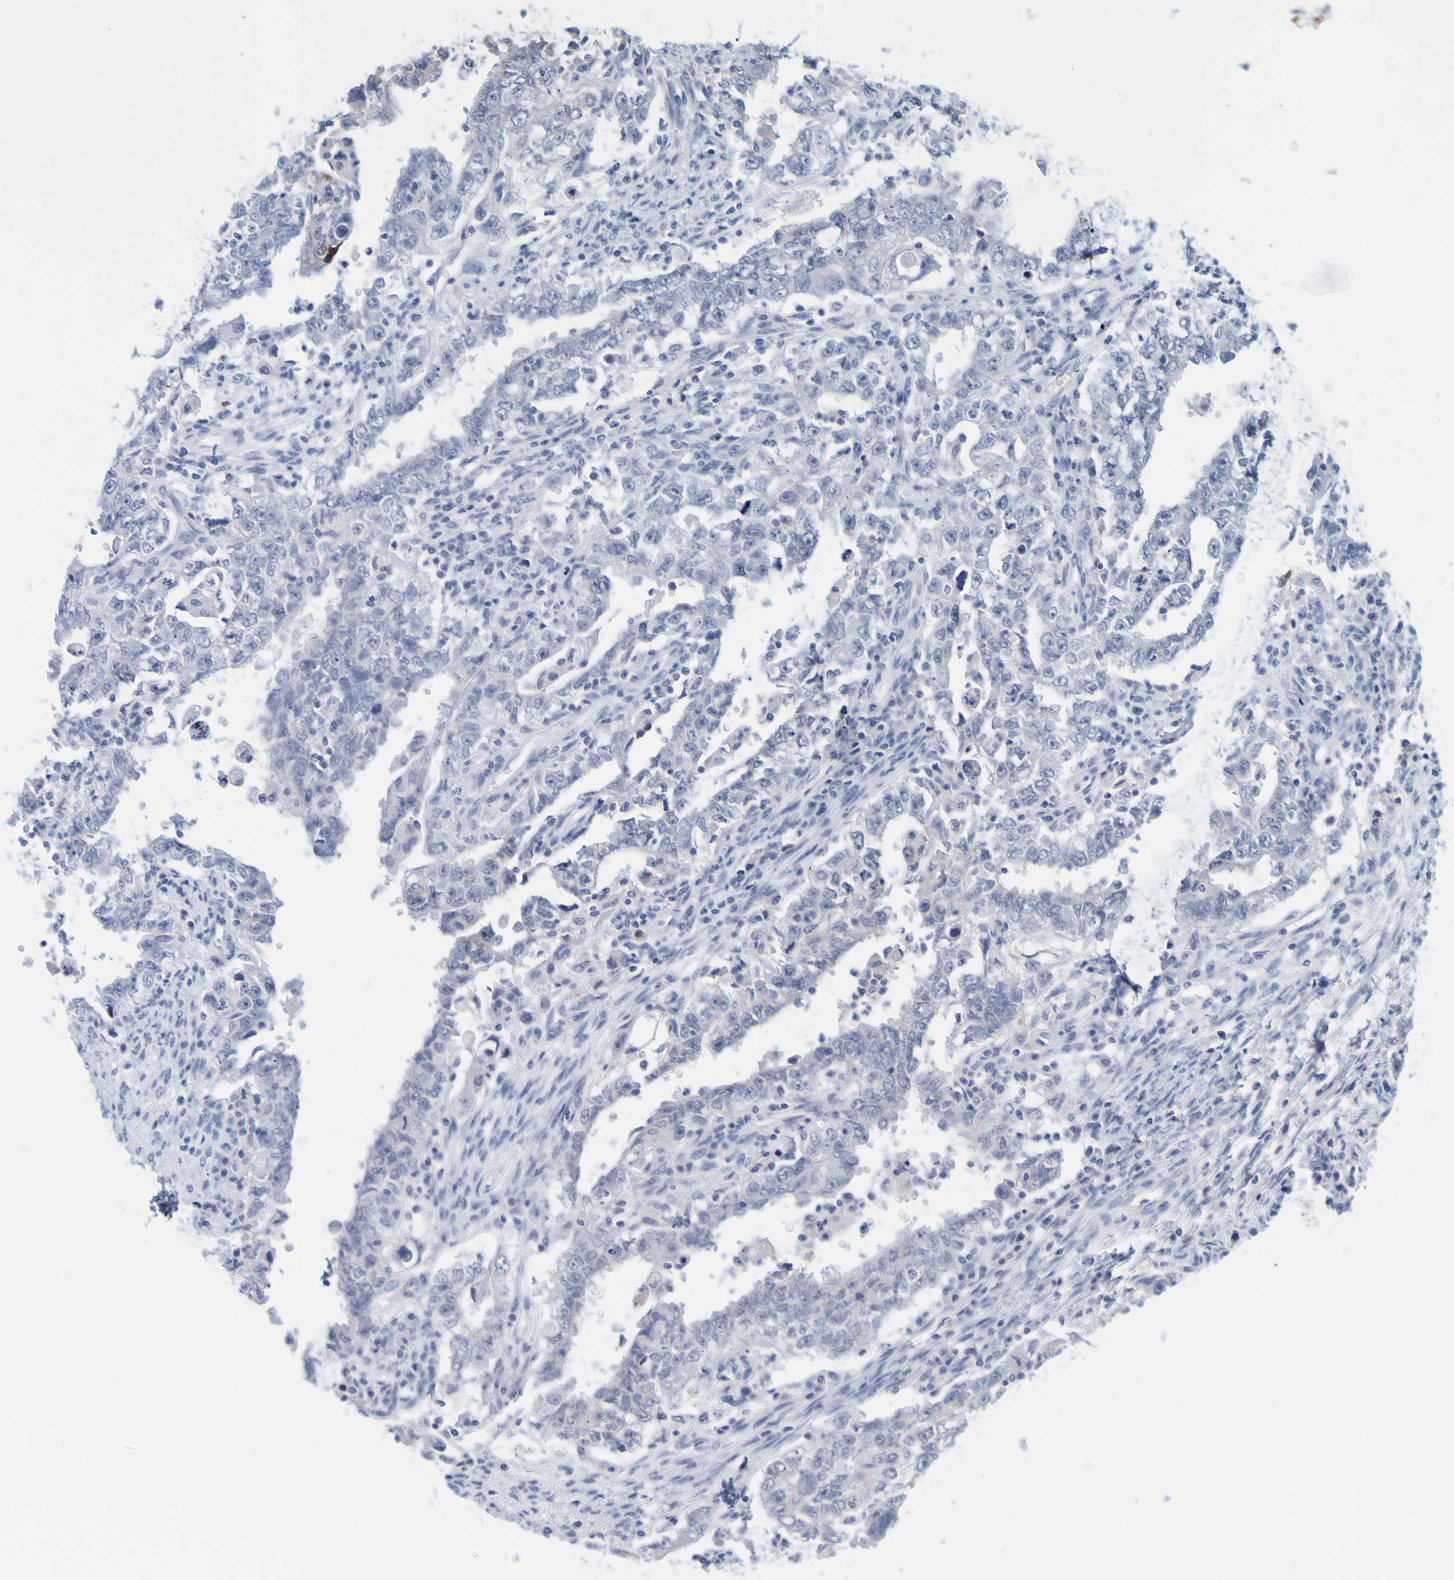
{"staining": {"intensity": "negative", "quantity": "none", "location": "none"}, "tissue": "testis cancer", "cell_type": "Tumor cells", "image_type": "cancer", "snomed": [{"axis": "morphology", "description": "Carcinoma, Embryonal, NOS"}, {"axis": "topography", "description": "Testis"}], "caption": "This is an immunohistochemistry (IHC) photomicrograph of testis cancer (embryonal carcinoma). There is no positivity in tumor cells.", "gene": "ENDOU", "patient": {"sex": "male", "age": 26}}